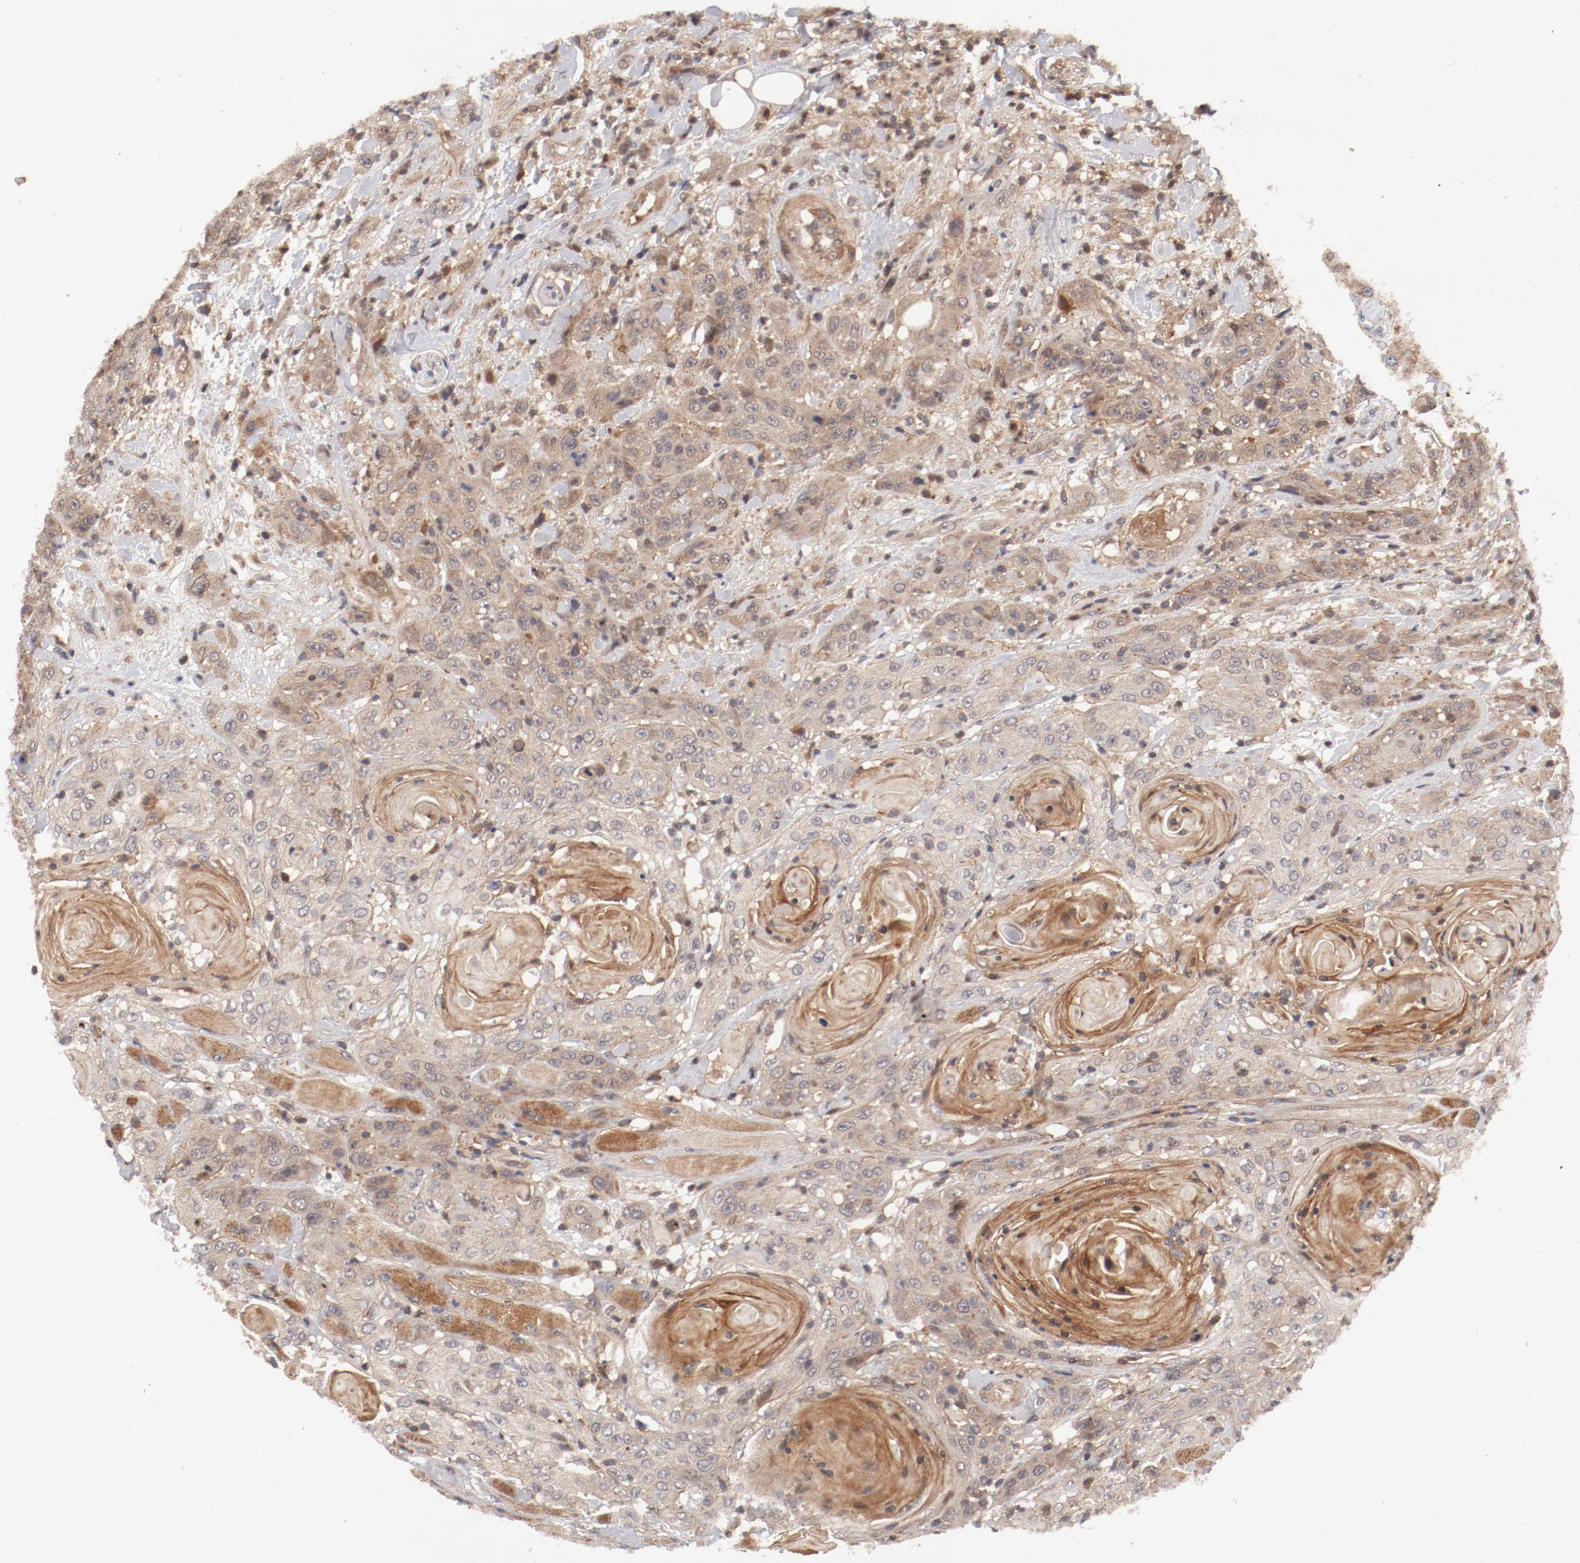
{"staining": {"intensity": "moderate", "quantity": ">75%", "location": "cytoplasmic/membranous"}, "tissue": "head and neck cancer", "cell_type": "Tumor cells", "image_type": "cancer", "snomed": [{"axis": "morphology", "description": "Squamous cell carcinoma, NOS"}, {"axis": "topography", "description": "Head-Neck"}], "caption": "A high-resolution image shows IHC staining of squamous cell carcinoma (head and neck), which shows moderate cytoplasmic/membranous positivity in approximately >75% of tumor cells.", "gene": "GUF1", "patient": {"sex": "female", "age": 84}}